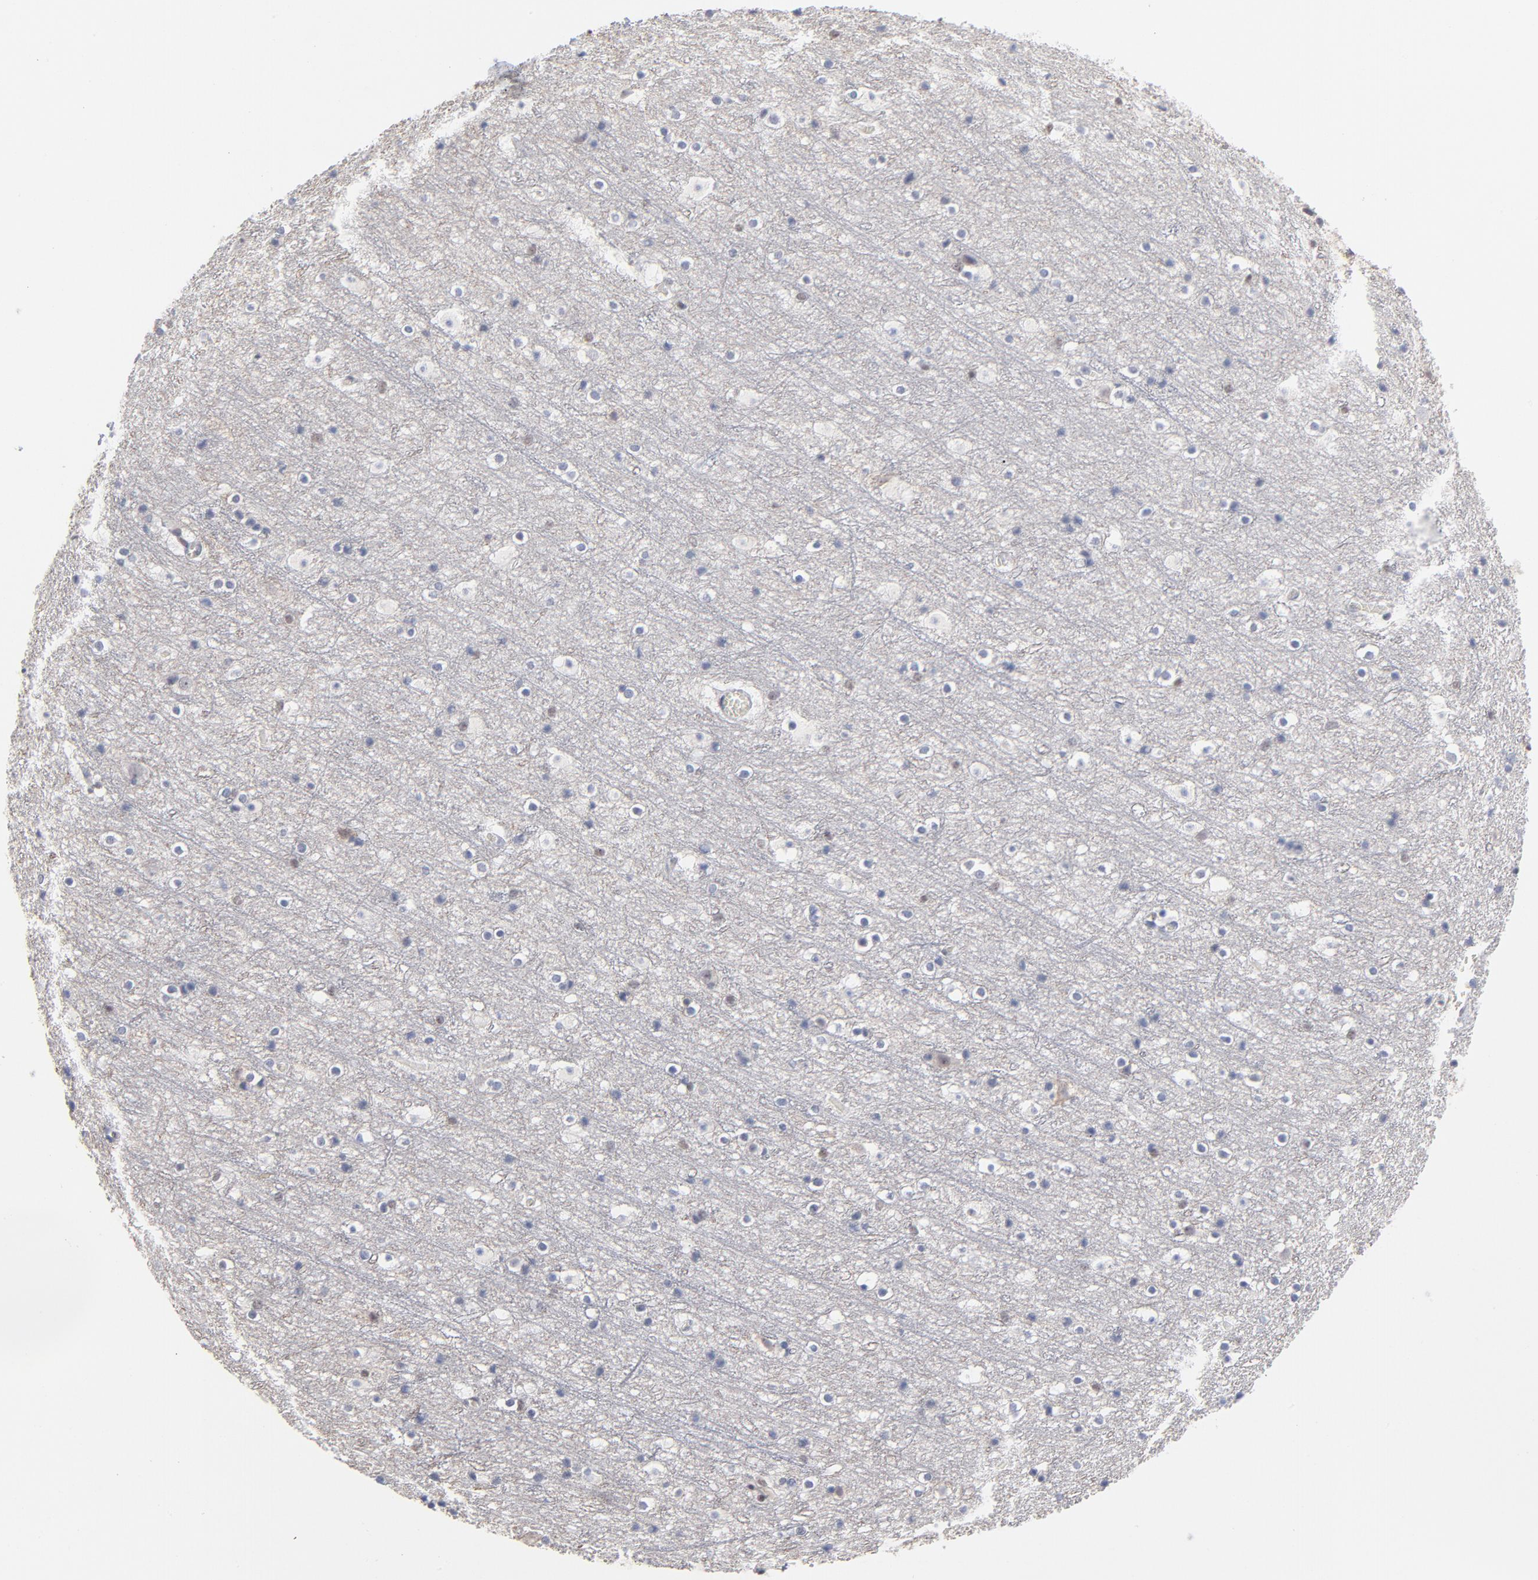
{"staining": {"intensity": "negative", "quantity": "none", "location": "none"}, "tissue": "cerebral cortex", "cell_type": "Endothelial cells", "image_type": "normal", "snomed": [{"axis": "morphology", "description": "Normal tissue, NOS"}, {"axis": "topography", "description": "Cerebral cortex"}], "caption": "High magnification brightfield microscopy of normal cerebral cortex stained with DAB (brown) and counterstained with hematoxylin (blue): endothelial cells show no significant positivity.", "gene": "MAX", "patient": {"sex": "male", "age": 45}}